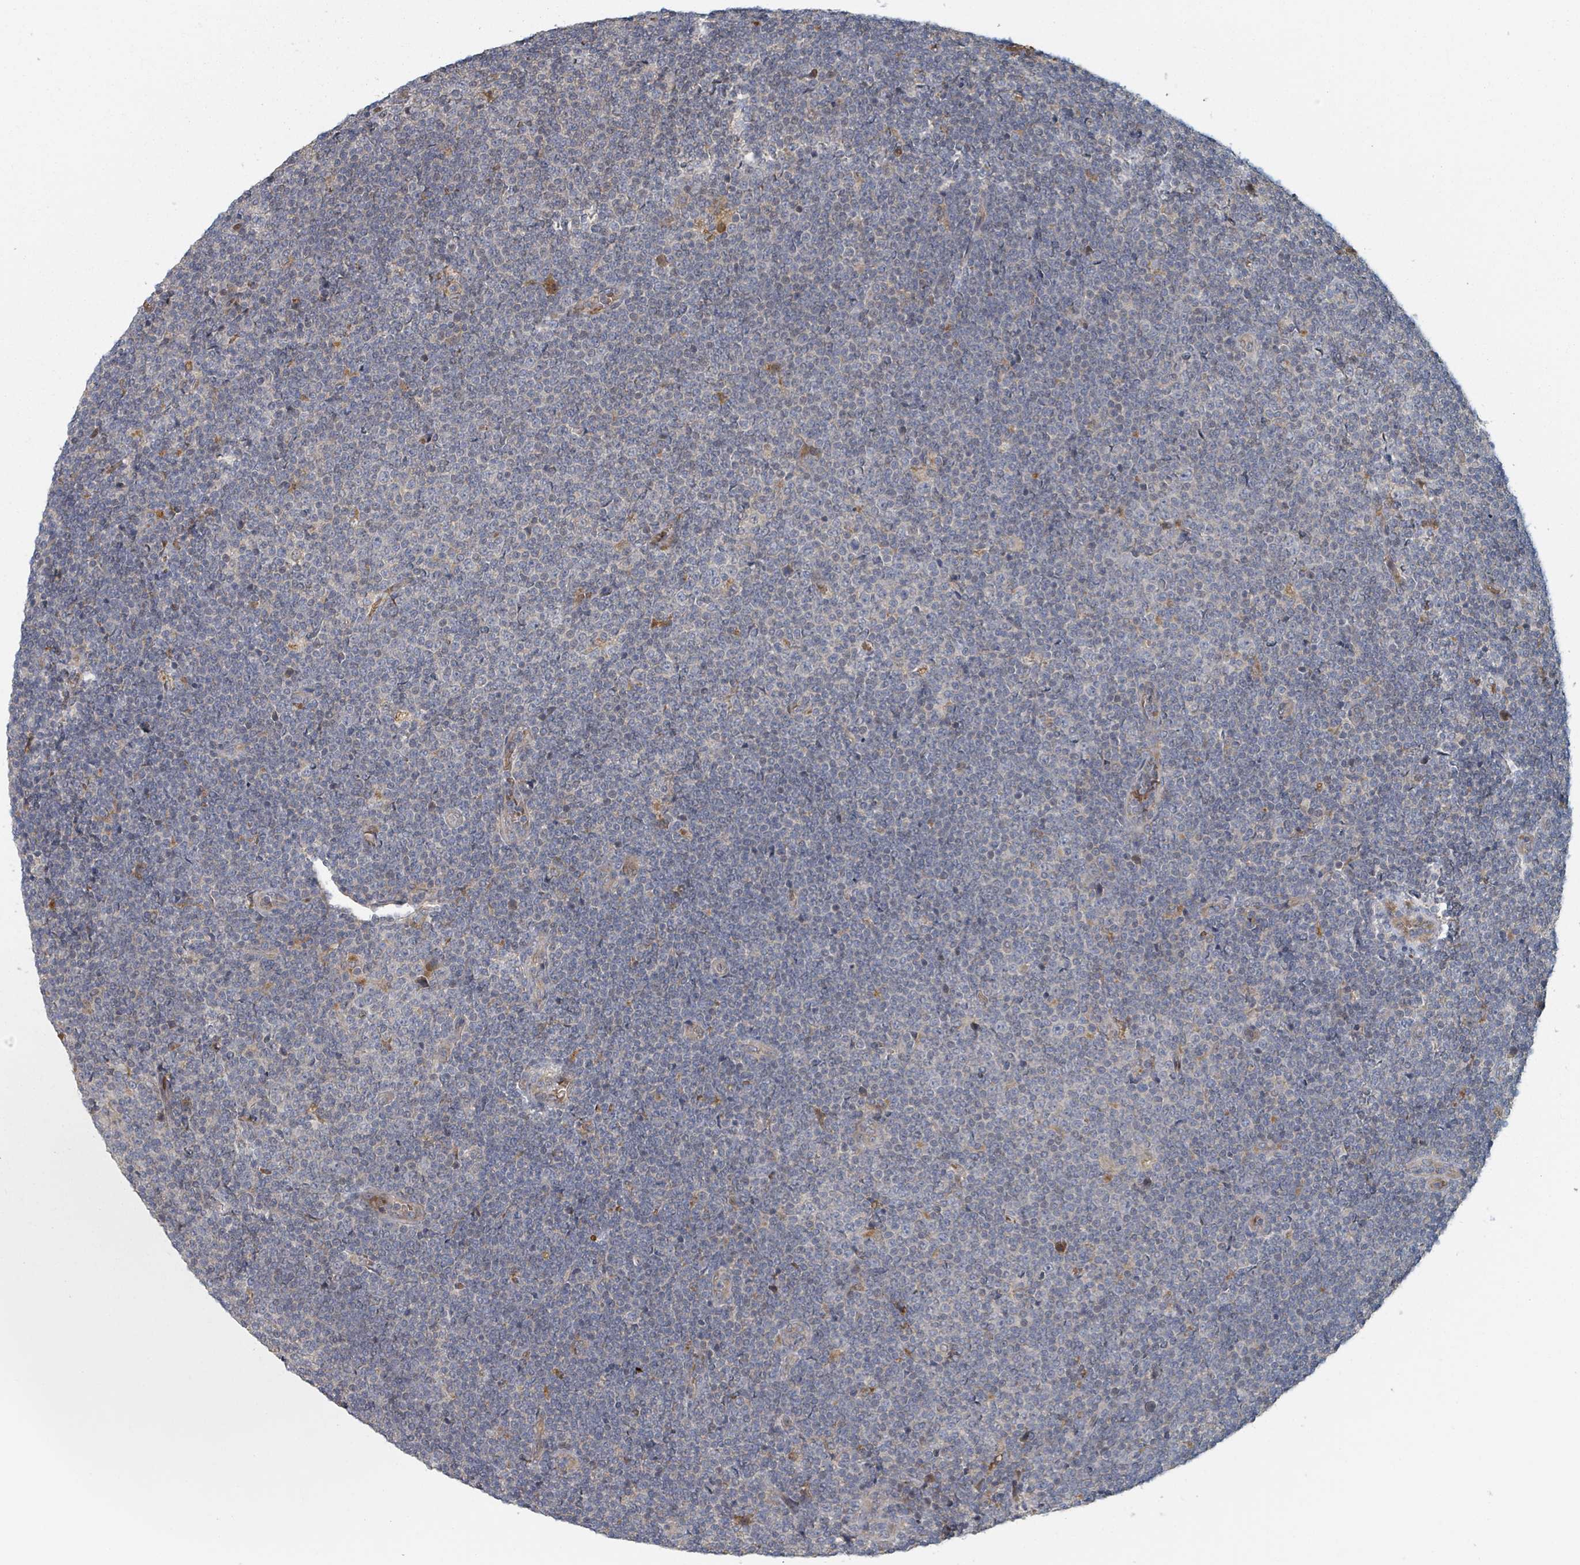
{"staining": {"intensity": "negative", "quantity": "none", "location": "none"}, "tissue": "lymphoma", "cell_type": "Tumor cells", "image_type": "cancer", "snomed": [{"axis": "morphology", "description": "Malignant lymphoma, non-Hodgkin's type, Low grade"}, {"axis": "topography", "description": "Lymph node"}], "caption": "Immunohistochemistry image of lymphoma stained for a protein (brown), which reveals no expression in tumor cells.", "gene": "TRPC4AP", "patient": {"sex": "male", "age": 48}}